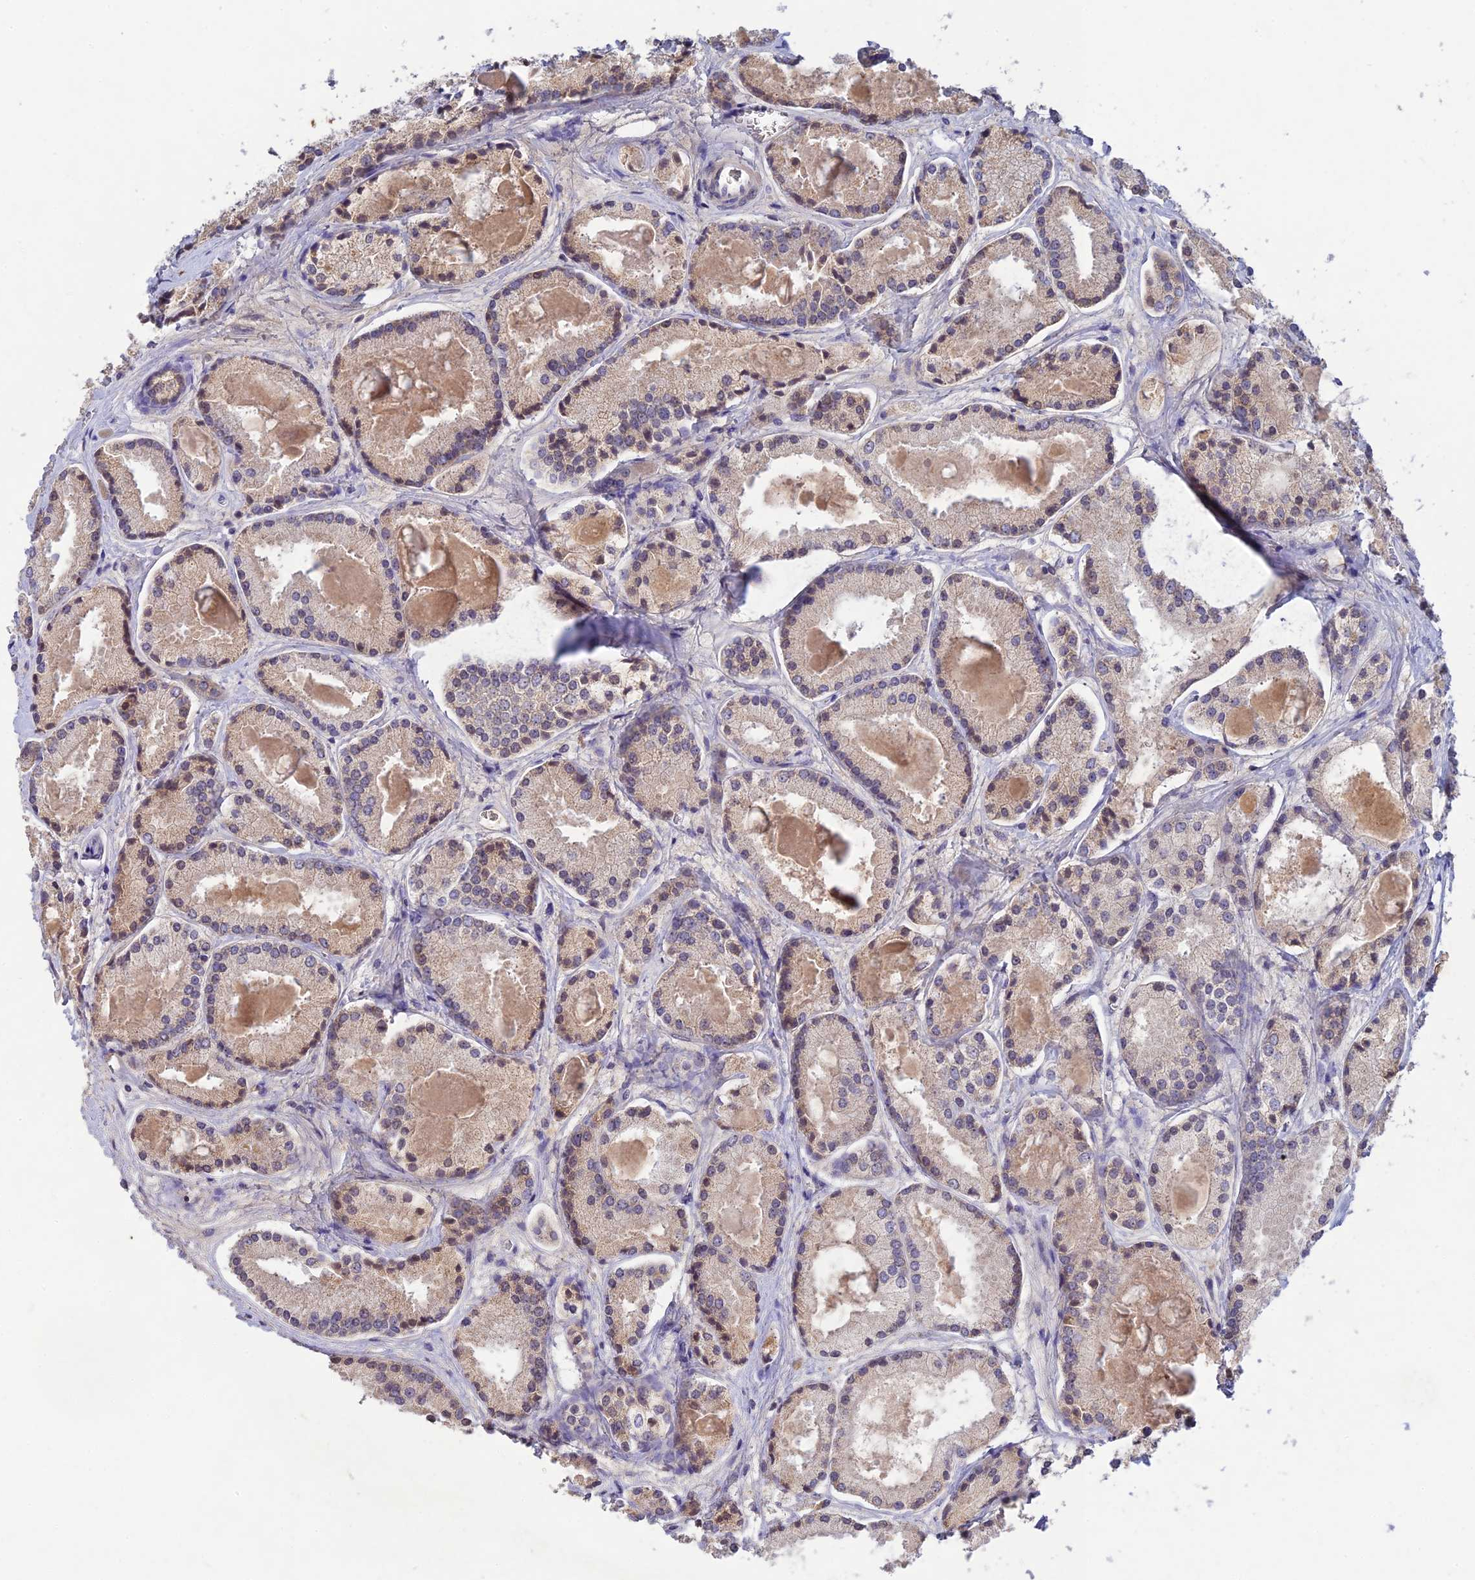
{"staining": {"intensity": "weak", "quantity": "25%-75%", "location": "cytoplasmic/membranous"}, "tissue": "prostate cancer", "cell_type": "Tumor cells", "image_type": "cancer", "snomed": [{"axis": "morphology", "description": "Adenocarcinoma, High grade"}, {"axis": "topography", "description": "Prostate"}], "caption": "Immunohistochemical staining of prostate cancer (high-grade adenocarcinoma) exhibits low levels of weak cytoplasmic/membranous protein staining in about 25%-75% of tumor cells.", "gene": "CHST5", "patient": {"sex": "male", "age": 67}}